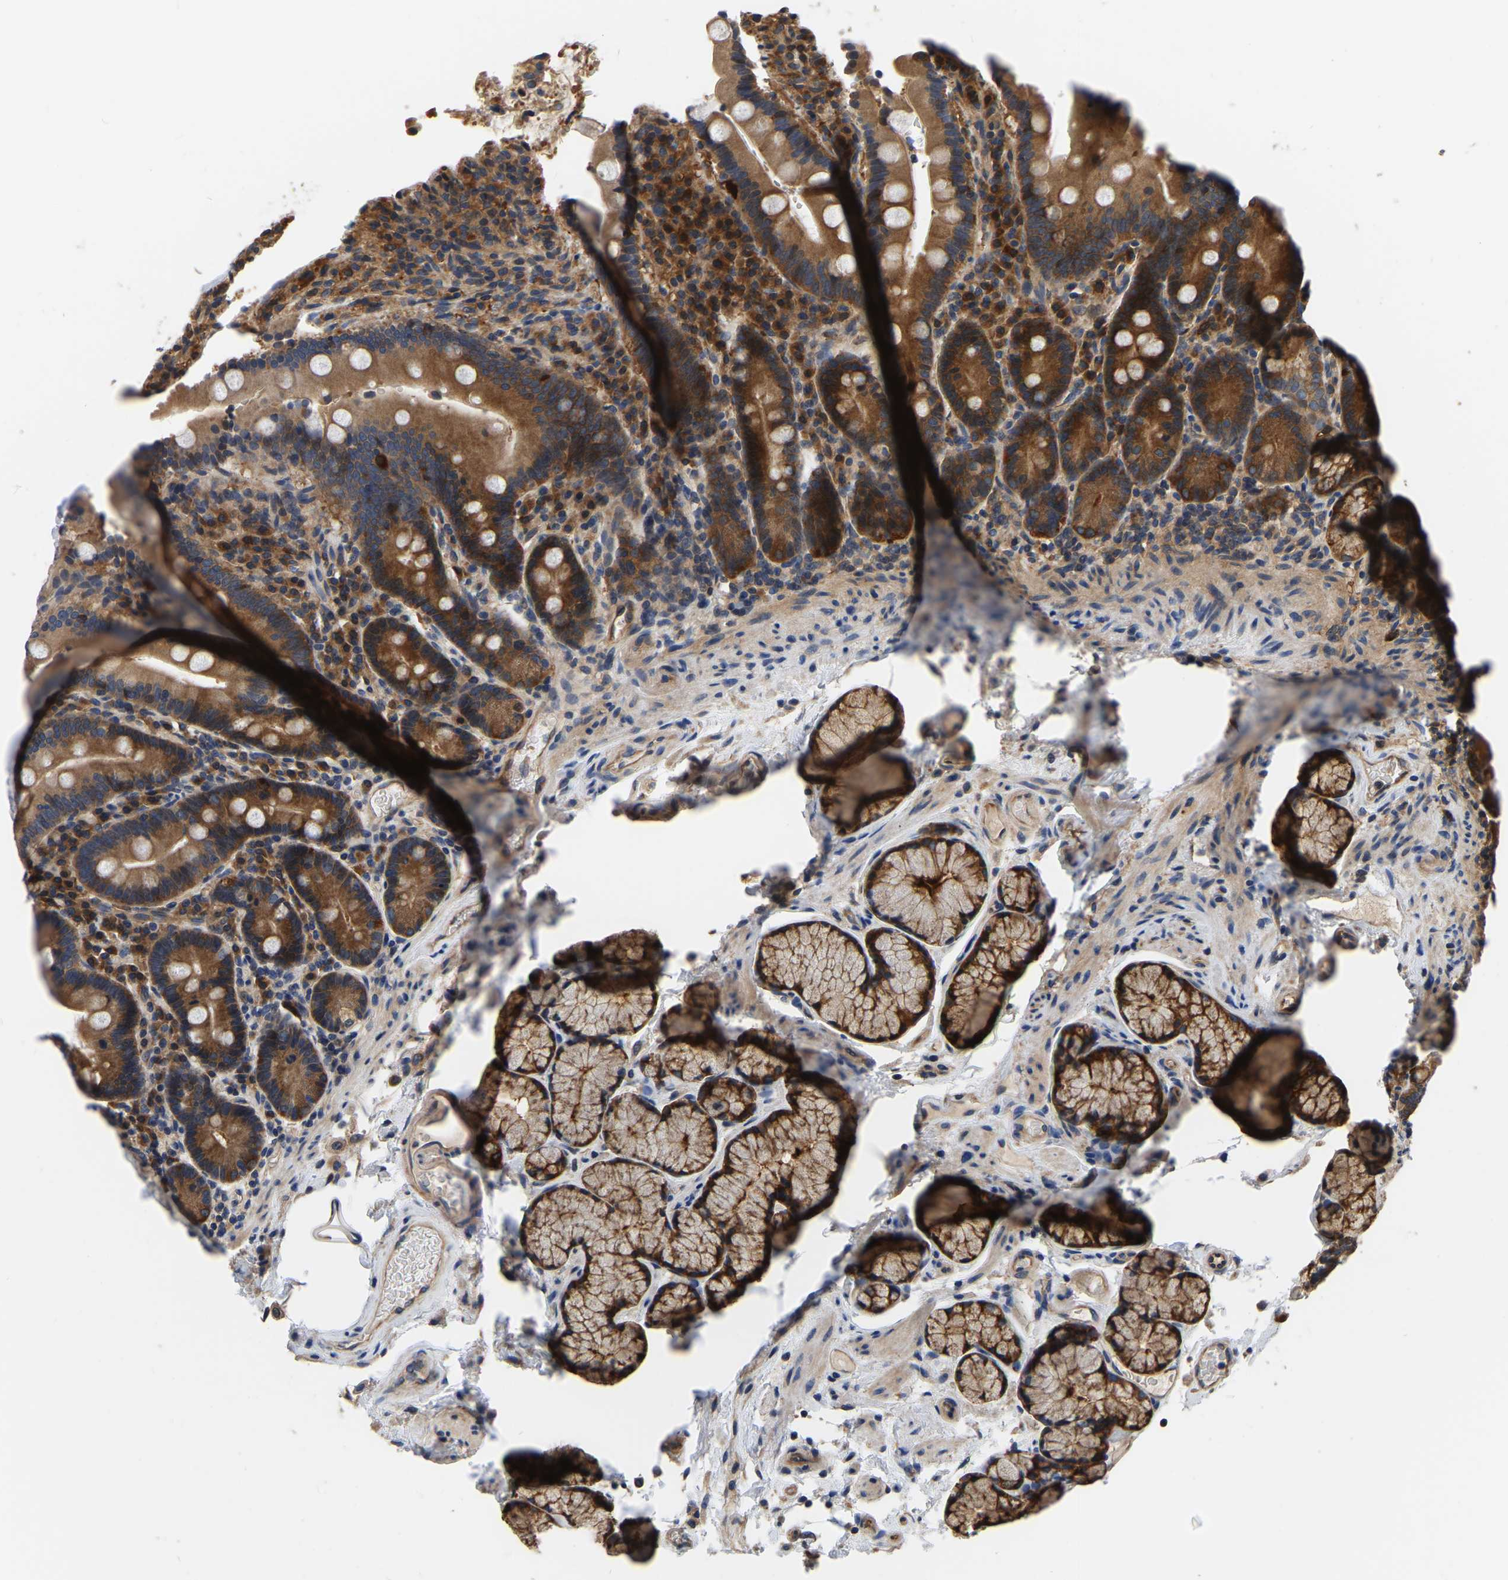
{"staining": {"intensity": "strong", "quantity": ">75%", "location": "cytoplasmic/membranous"}, "tissue": "duodenum", "cell_type": "Glandular cells", "image_type": "normal", "snomed": [{"axis": "morphology", "description": "Normal tissue, NOS"}, {"axis": "topography", "description": "Small intestine, NOS"}], "caption": "This image shows normal duodenum stained with immunohistochemistry to label a protein in brown. The cytoplasmic/membranous of glandular cells show strong positivity for the protein. Nuclei are counter-stained blue.", "gene": "GARS1", "patient": {"sex": "female", "age": 71}}